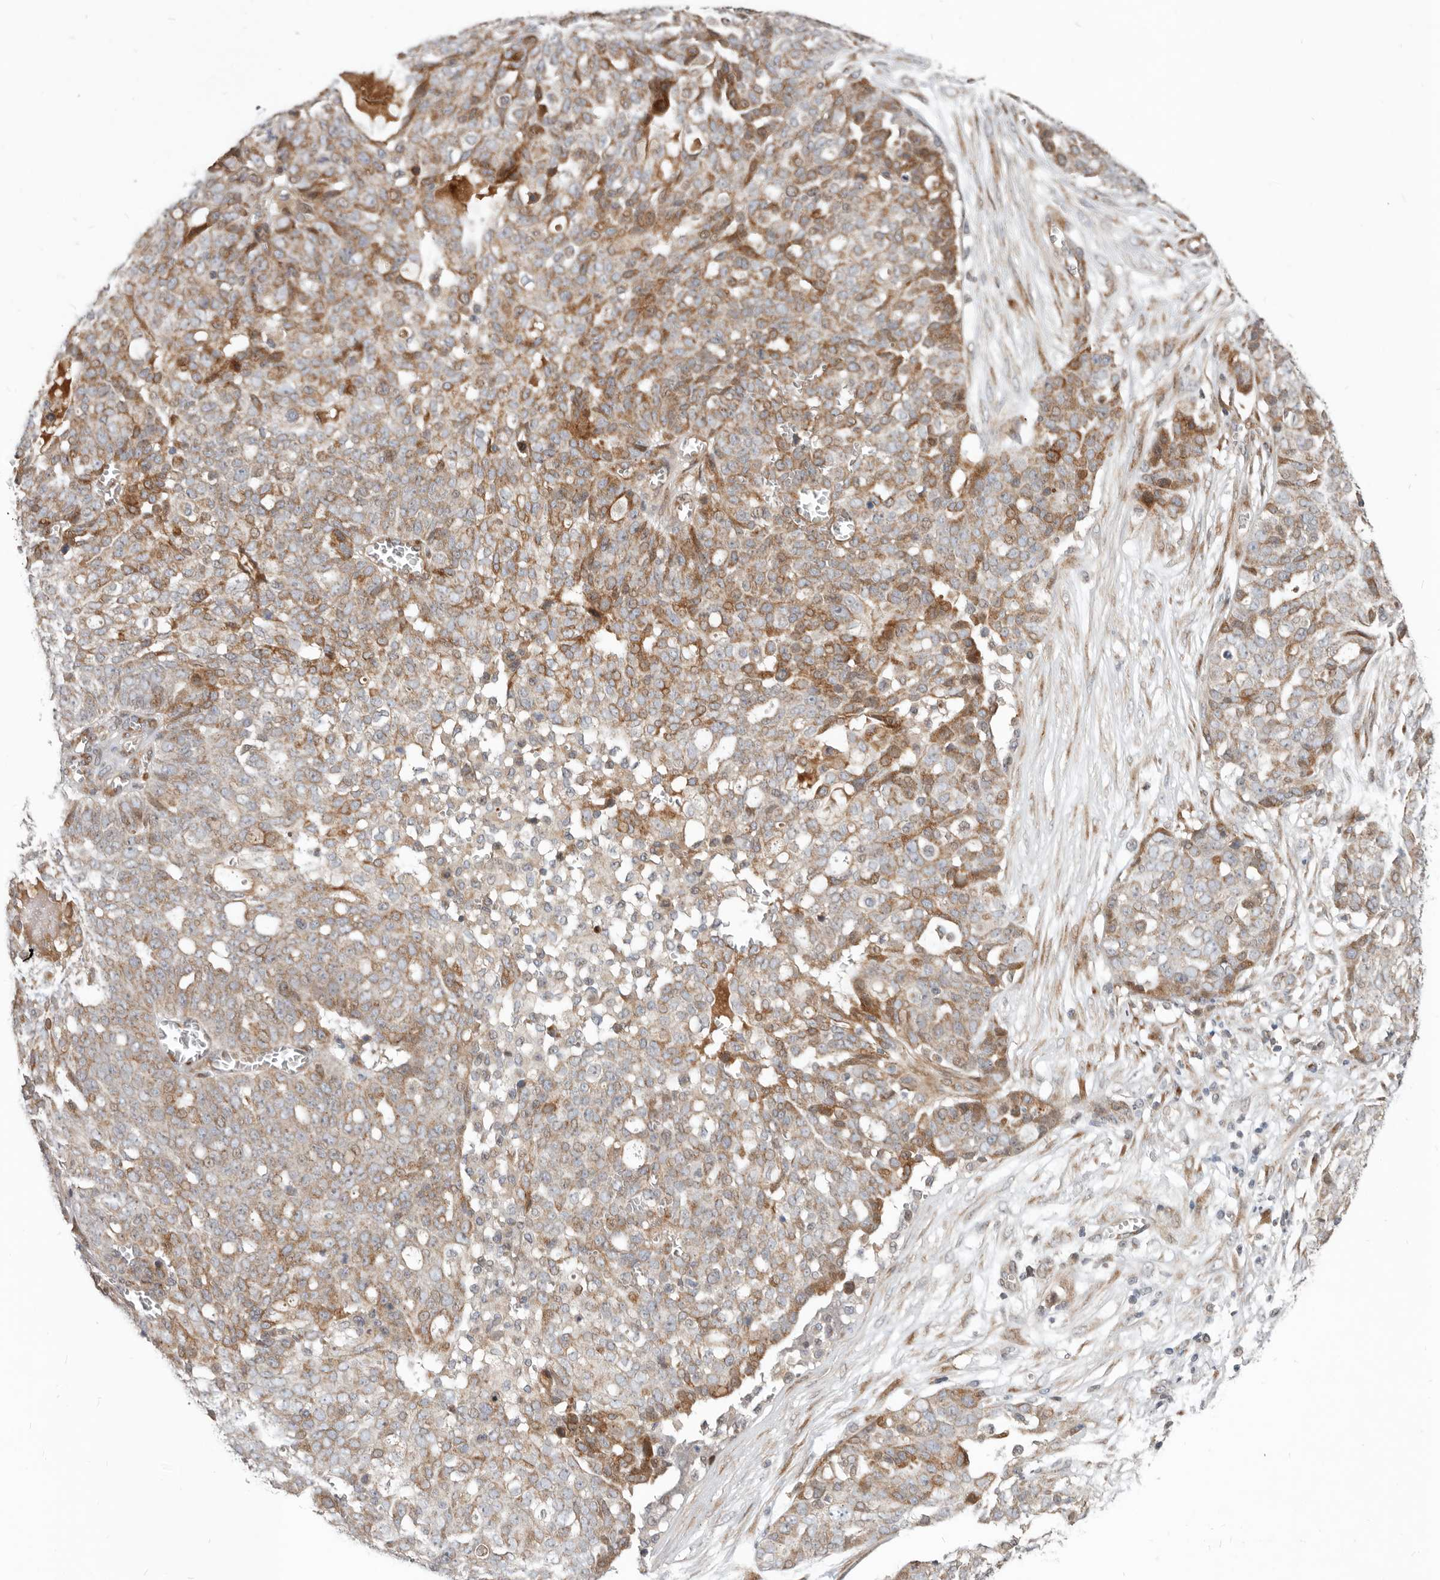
{"staining": {"intensity": "moderate", "quantity": "25%-75%", "location": "cytoplasmic/membranous"}, "tissue": "ovarian cancer", "cell_type": "Tumor cells", "image_type": "cancer", "snomed": [{"axis": "morphology", "description": "Cystadenocarcinoma, serous, NOS"}, {"axis": "topography", "description": "Soft tissue"}, {"axis": "topography", "description": "Ovary"}], "caption": "Ovarian serous cystadenocarcinoma was stained to show a protein in brown. There is medium levels of moderate cytoplasmic/membranous positivity in approximately 25%-75% of tumor cells.", "gene": "NPY4R", "patient": {"sex": "female", "age": 57}}